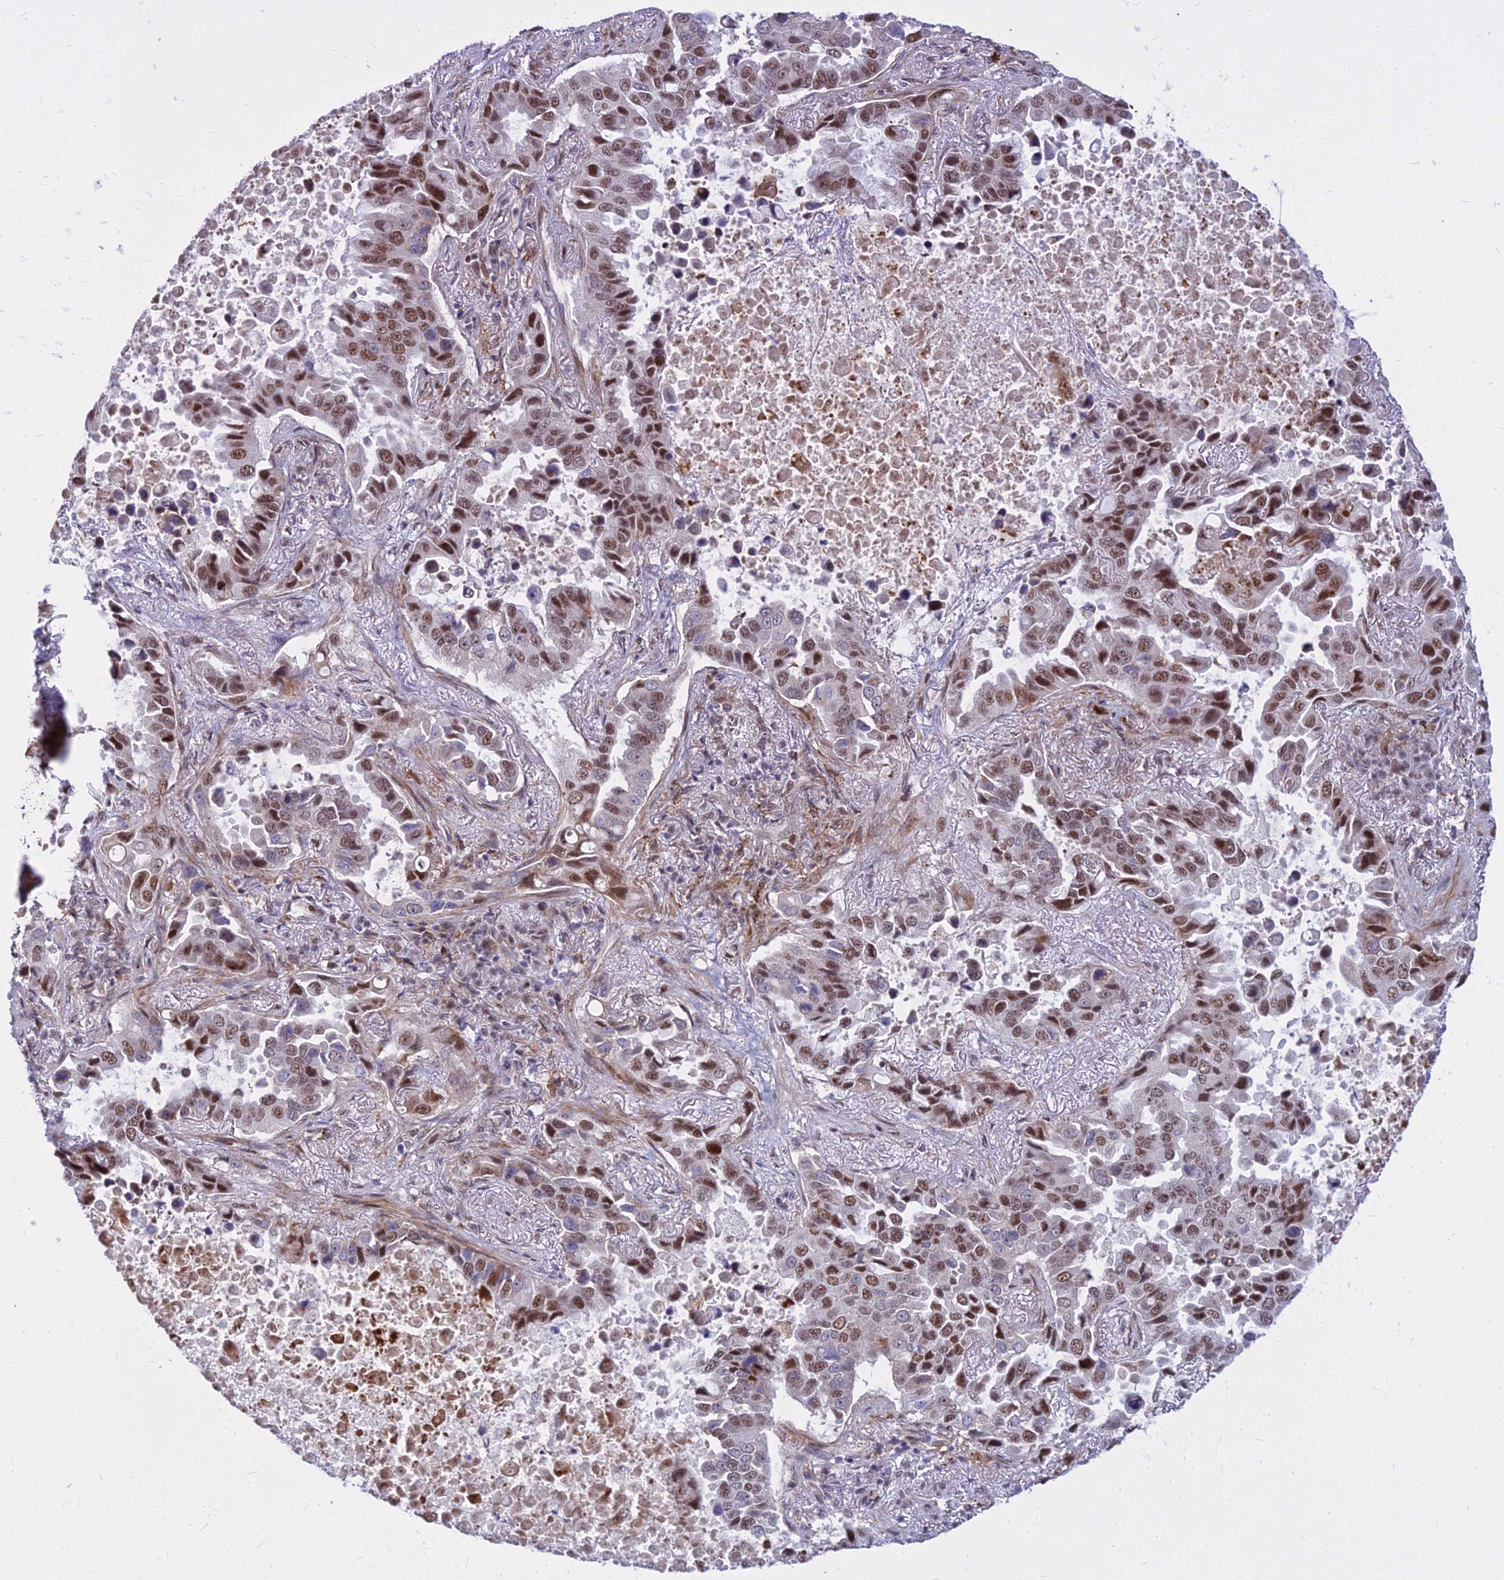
{"staining": {"intensity": "moderate", "quantity": ">75%", "location": "nuclear"}, "tissue": "lung cancer", "cell_type": "Tumor cells", "image_type": "cancer", "snomed": [{"axis": "morphology", "description": "Adenocarcinoma, NOS"}, {"axis": "topography", "description": "Lung"}], "caption": "IHC staining of lung adenocarcinoma, which shows medium levels of moderate nuclear expression in approximately >75% of tumor cells indicating moderate nuclear protein staining. The staining was performed using DAB (3,3'-diaminobenzidine) (brown) for protein detection and nuclei were counterstained in hematoxylin (blue).", "gene": "ALG10", "patient": {"sex": "male", "age": 64}}